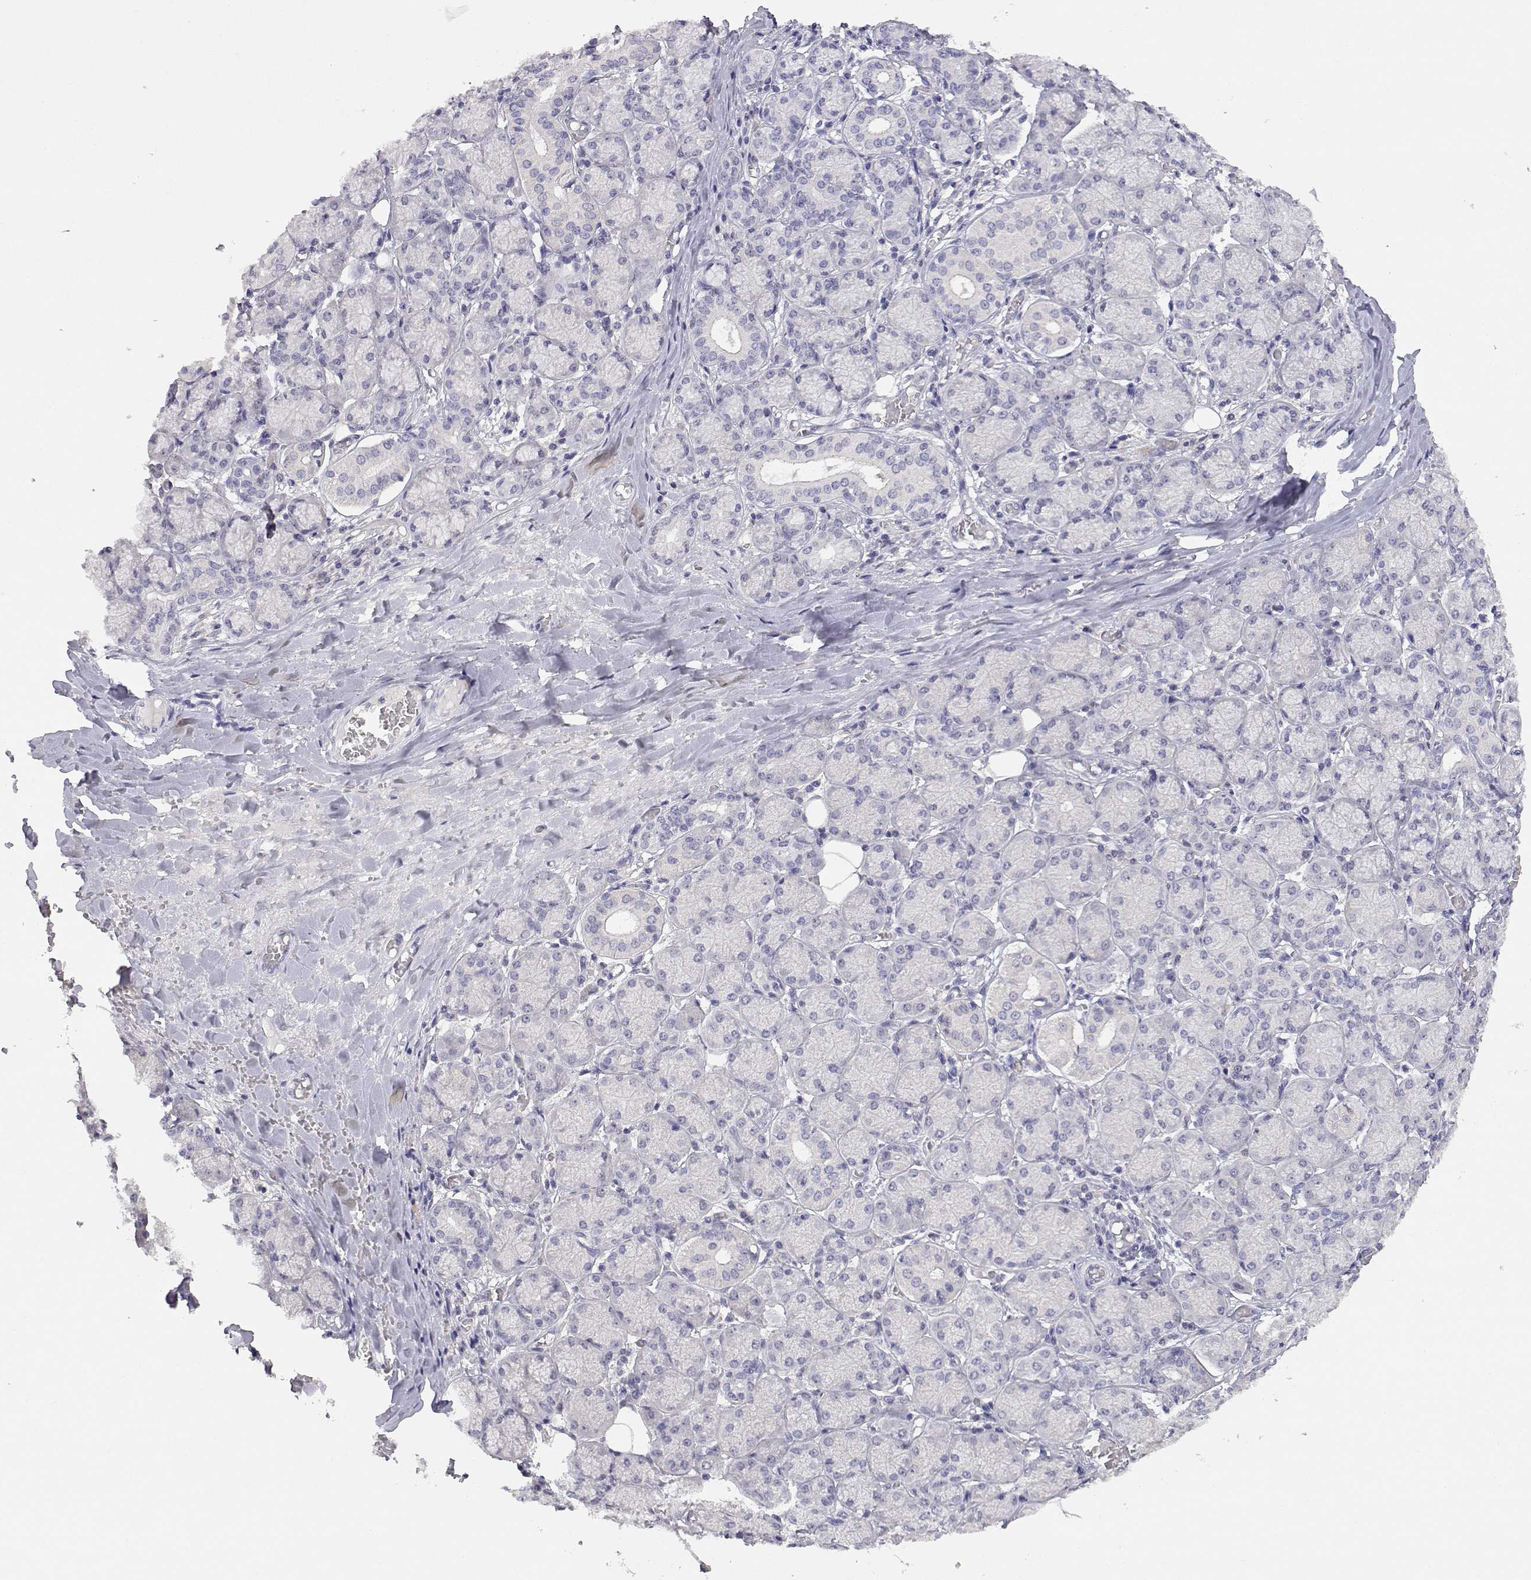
{"staining": {"intensity": "negative", "quantity": "none", "location": "none"}, "tissue": "salivary gland", "cell_type": "Glandular cells", "image_type": "normal", "snomed": [{"axis": "morphology", "description": "Normal tissue, NOS"}, {"axis": "topography", "description": "Salivary gland"}, {"axis": "topography", "description": "Peripheral nerve tissue"}], "caption": "IHC of benign salivary gland demonstrates no staining in glandular cells. The staining was performed using DAB (3,3'-diaminobenzidine) to visualize the protein expression in brown, while the nuclei were stained in blue with hematoxylin (Magnification: 20x).", "gene": "ADA", "patient": {"sex": "female", "age": 24}}